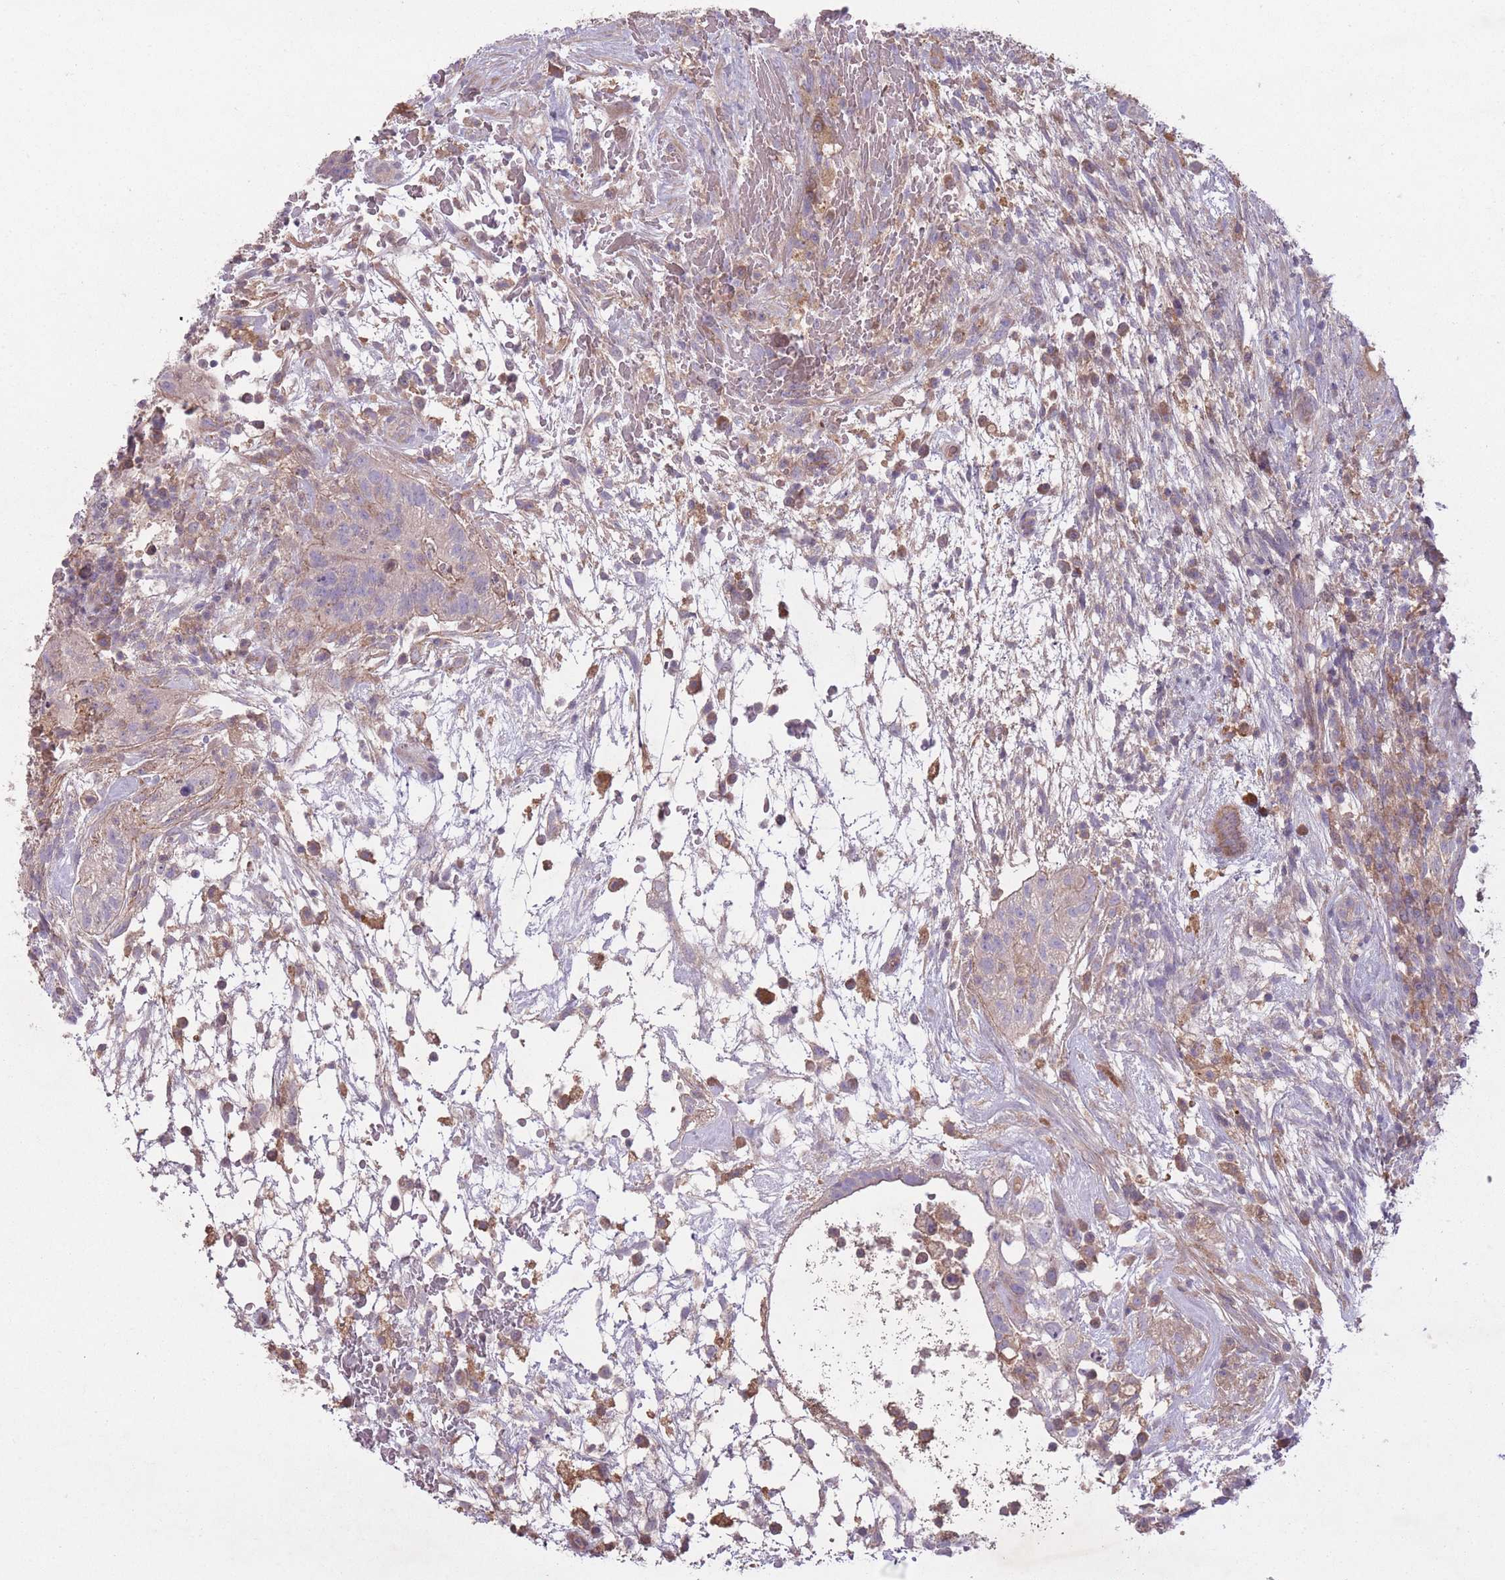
{"staining": {"intensity": "negative", "quantity": "none", "location": "none"}, "tissue": "testis cancer", "cell_type": "Tumor cells", "image_type": "cancer", "snomed": [{"axis": "morphology", "description": "Normal tissue, NOS"}, {"axis": "morphology", "description": "Carcinoma, Embryonal, NOS"}, {"axis": "topography", "description": "Testis"}], "caption": "Image shows no significant protein expression in tumor cells of embryonal carcinoma (testis).", "gene": "OR2V2", "patient": {"sex": "male", "age": 32}}